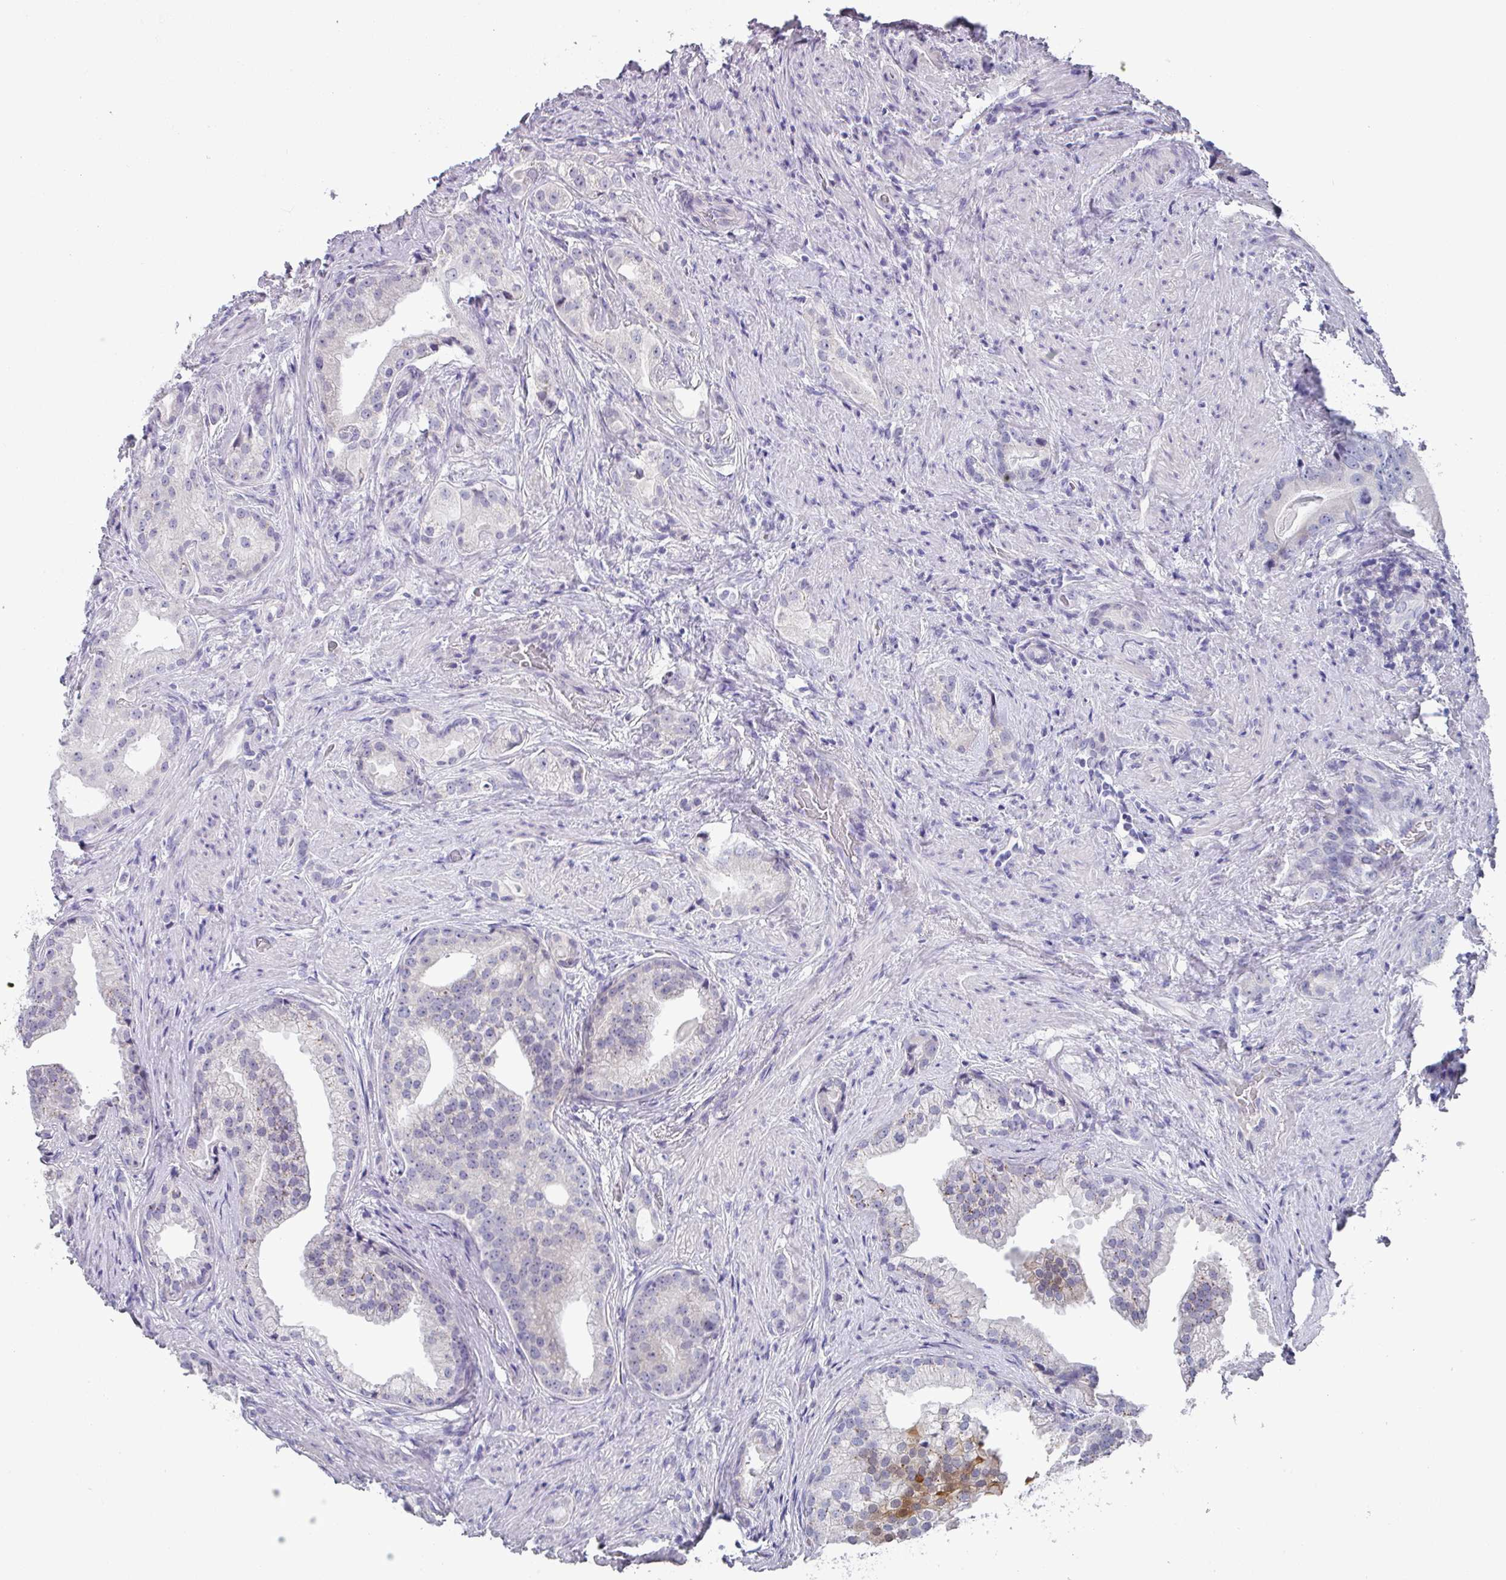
{"staining": {"intensity": "negative", "quantity": "none", "location": "none"}, "tissue": "prostate cancer", "cell_type": "Tumor cells", "image_type": "cancer", "snomed": [{"axis": "morphology", "description": "Adenocarcinoma, Low grade"}, {"axis": "topography", "description": "Prostate"}], "caption": "This is an immunohistochemistry image of prostate cancer (adenocarcinoma (low-grade)). There is no expression in tumor cells.", "gene": "DEFB115", "patient": {"sex": "male", "age": 71}}